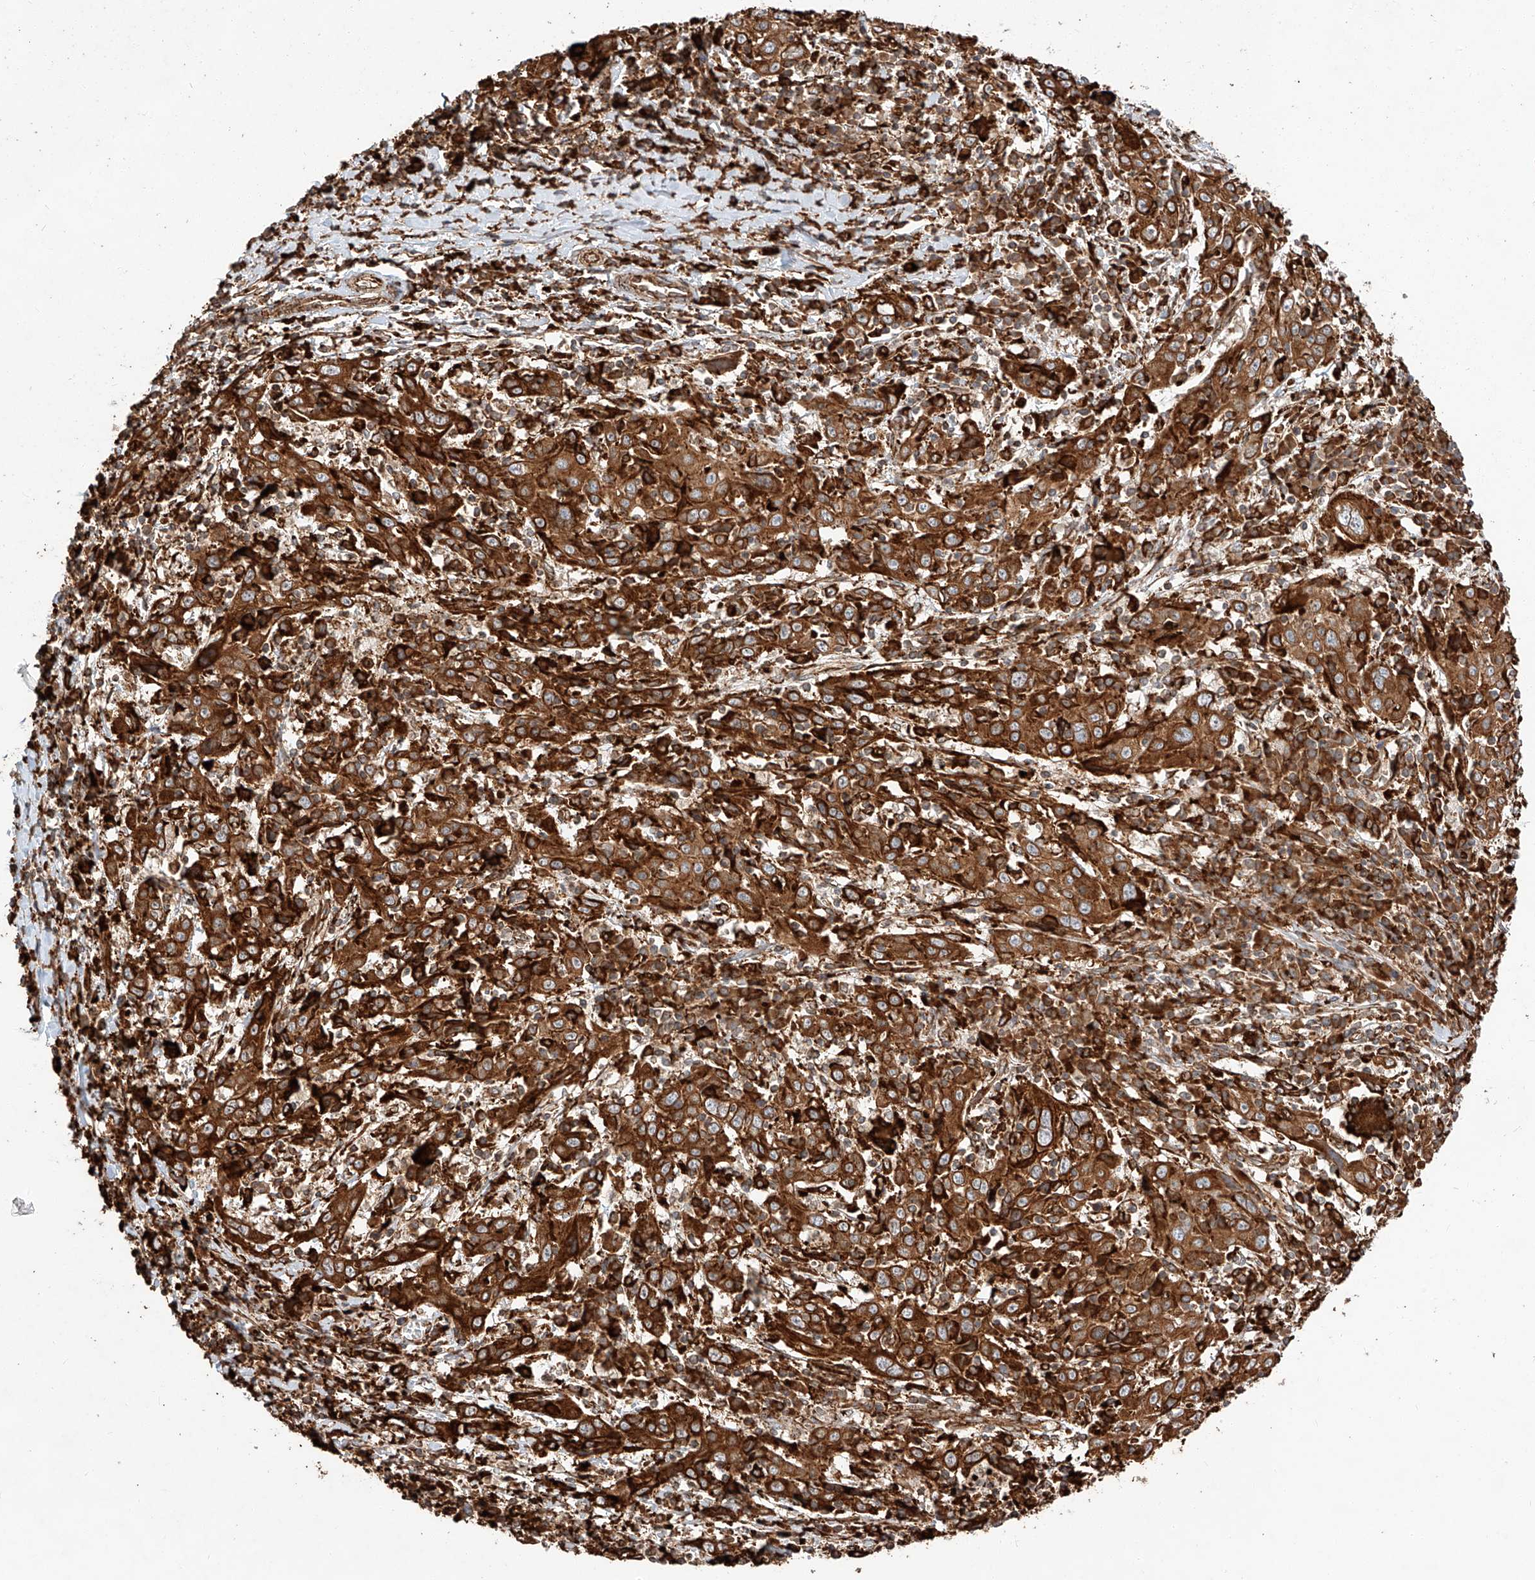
{"staining": {"intensity": "strong", "quantity": ">75%", "location": "cytoplasmic/membranous"}, "tissue": "cervical cancer", "cell_type": "Tumor cells", "image_type": "cancer", "snomed": [{"axis": "morphology", "description": "Squamous cell carcinoma, NOS"}, {"axis": "topography", "description": "Cervix"}], "caption": "Immunohistochemical staining of human squamous cell carcinoma (cervical) displays strong cytoplasmic/membranous protein staining in about >75% of tumor cells.", "gene": "ZNF84", "patient": {"sex": "female", "age": 46}}